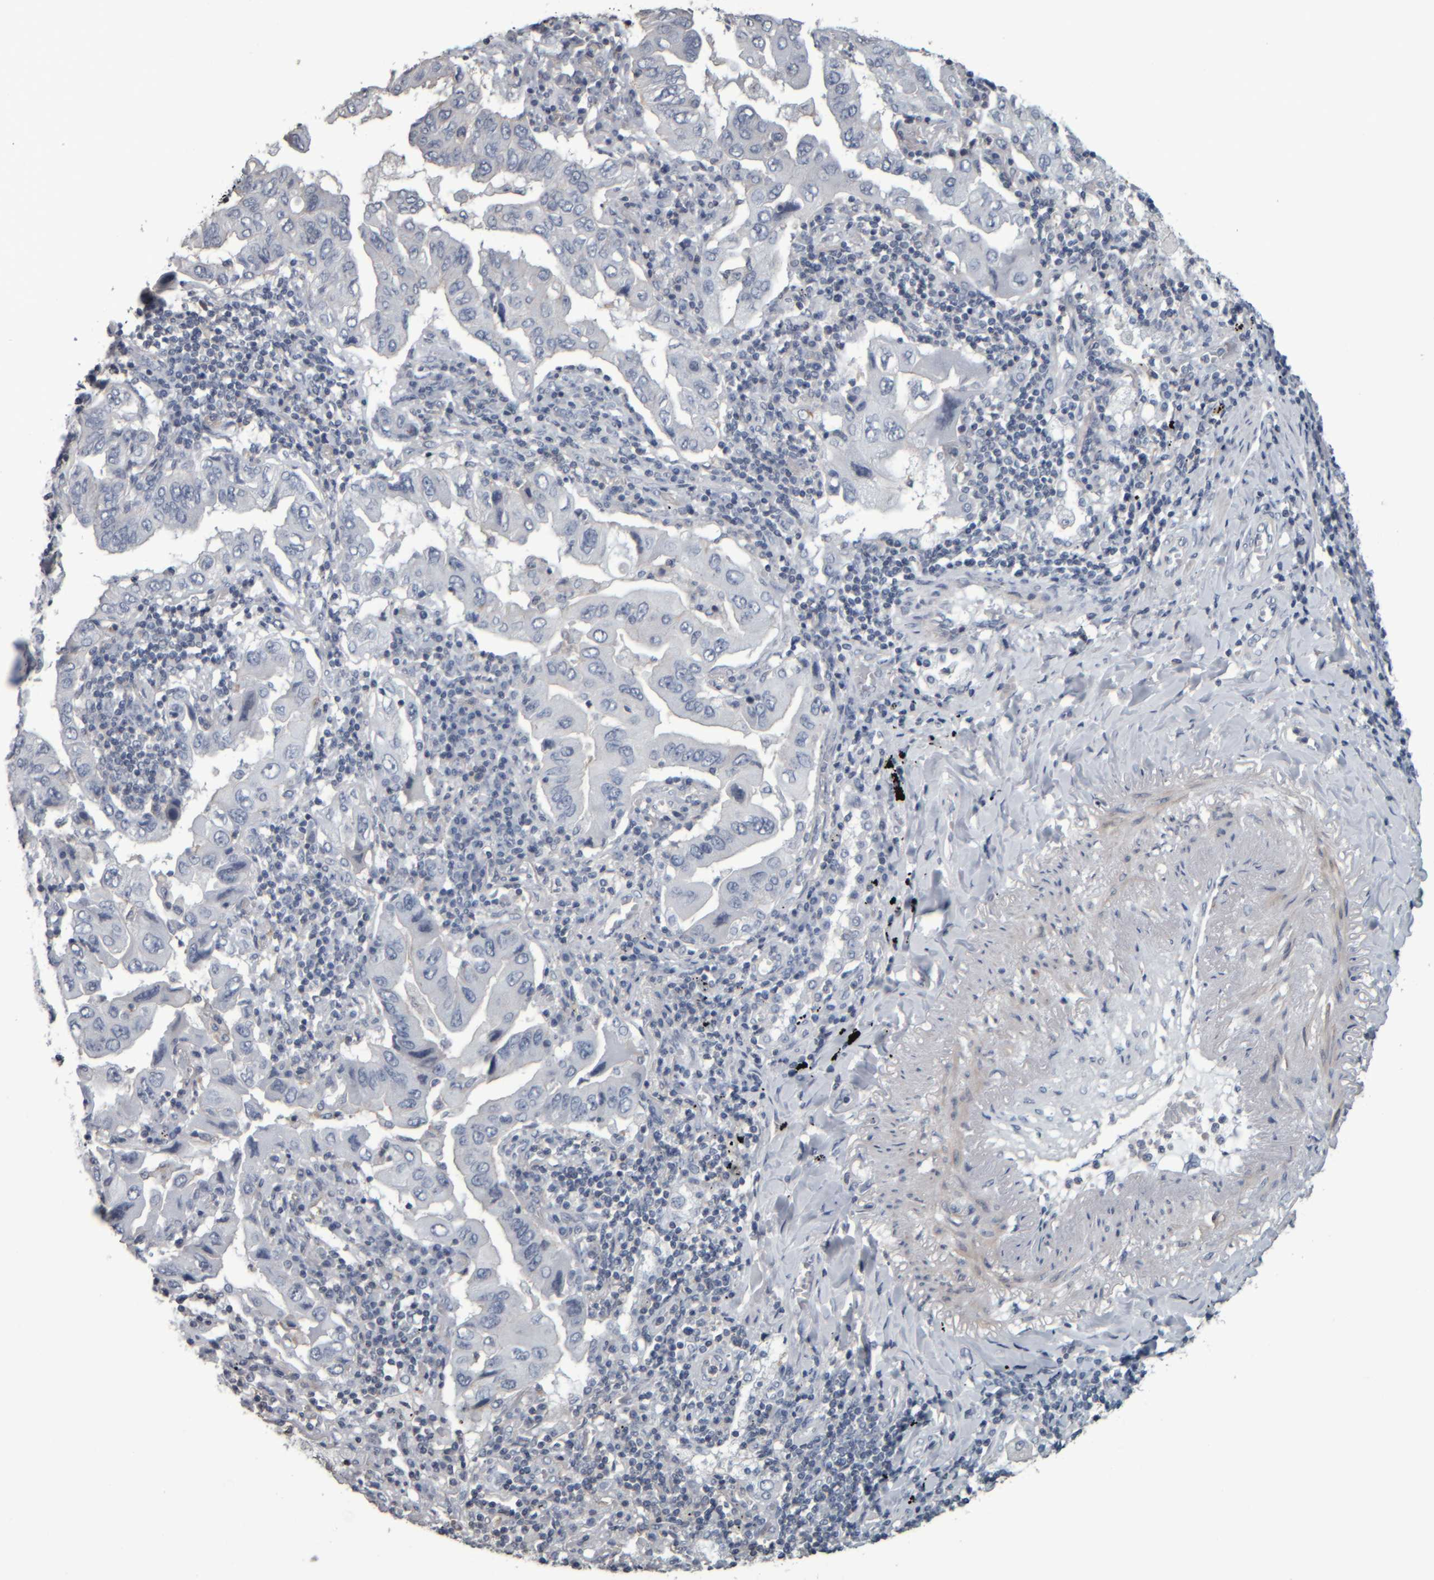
{"staining": {"intensity": "negative", "quantity": "none", "location": "none"}, "tissue": "lung cancer", "cell_type": "Tumor cells", "image_type": "cancer", "snomed": [{"axis": "morphology", "description": "Adenocarcinoma, NOS"}, {"axis": "topography", "description": "Lung"}], "caption": "IHC of human lung adenocarcinoma demonstrates no positivity in tumor cells.", "gene": "CAVIN4", "patient": {"sex": "female", "age": 65}}